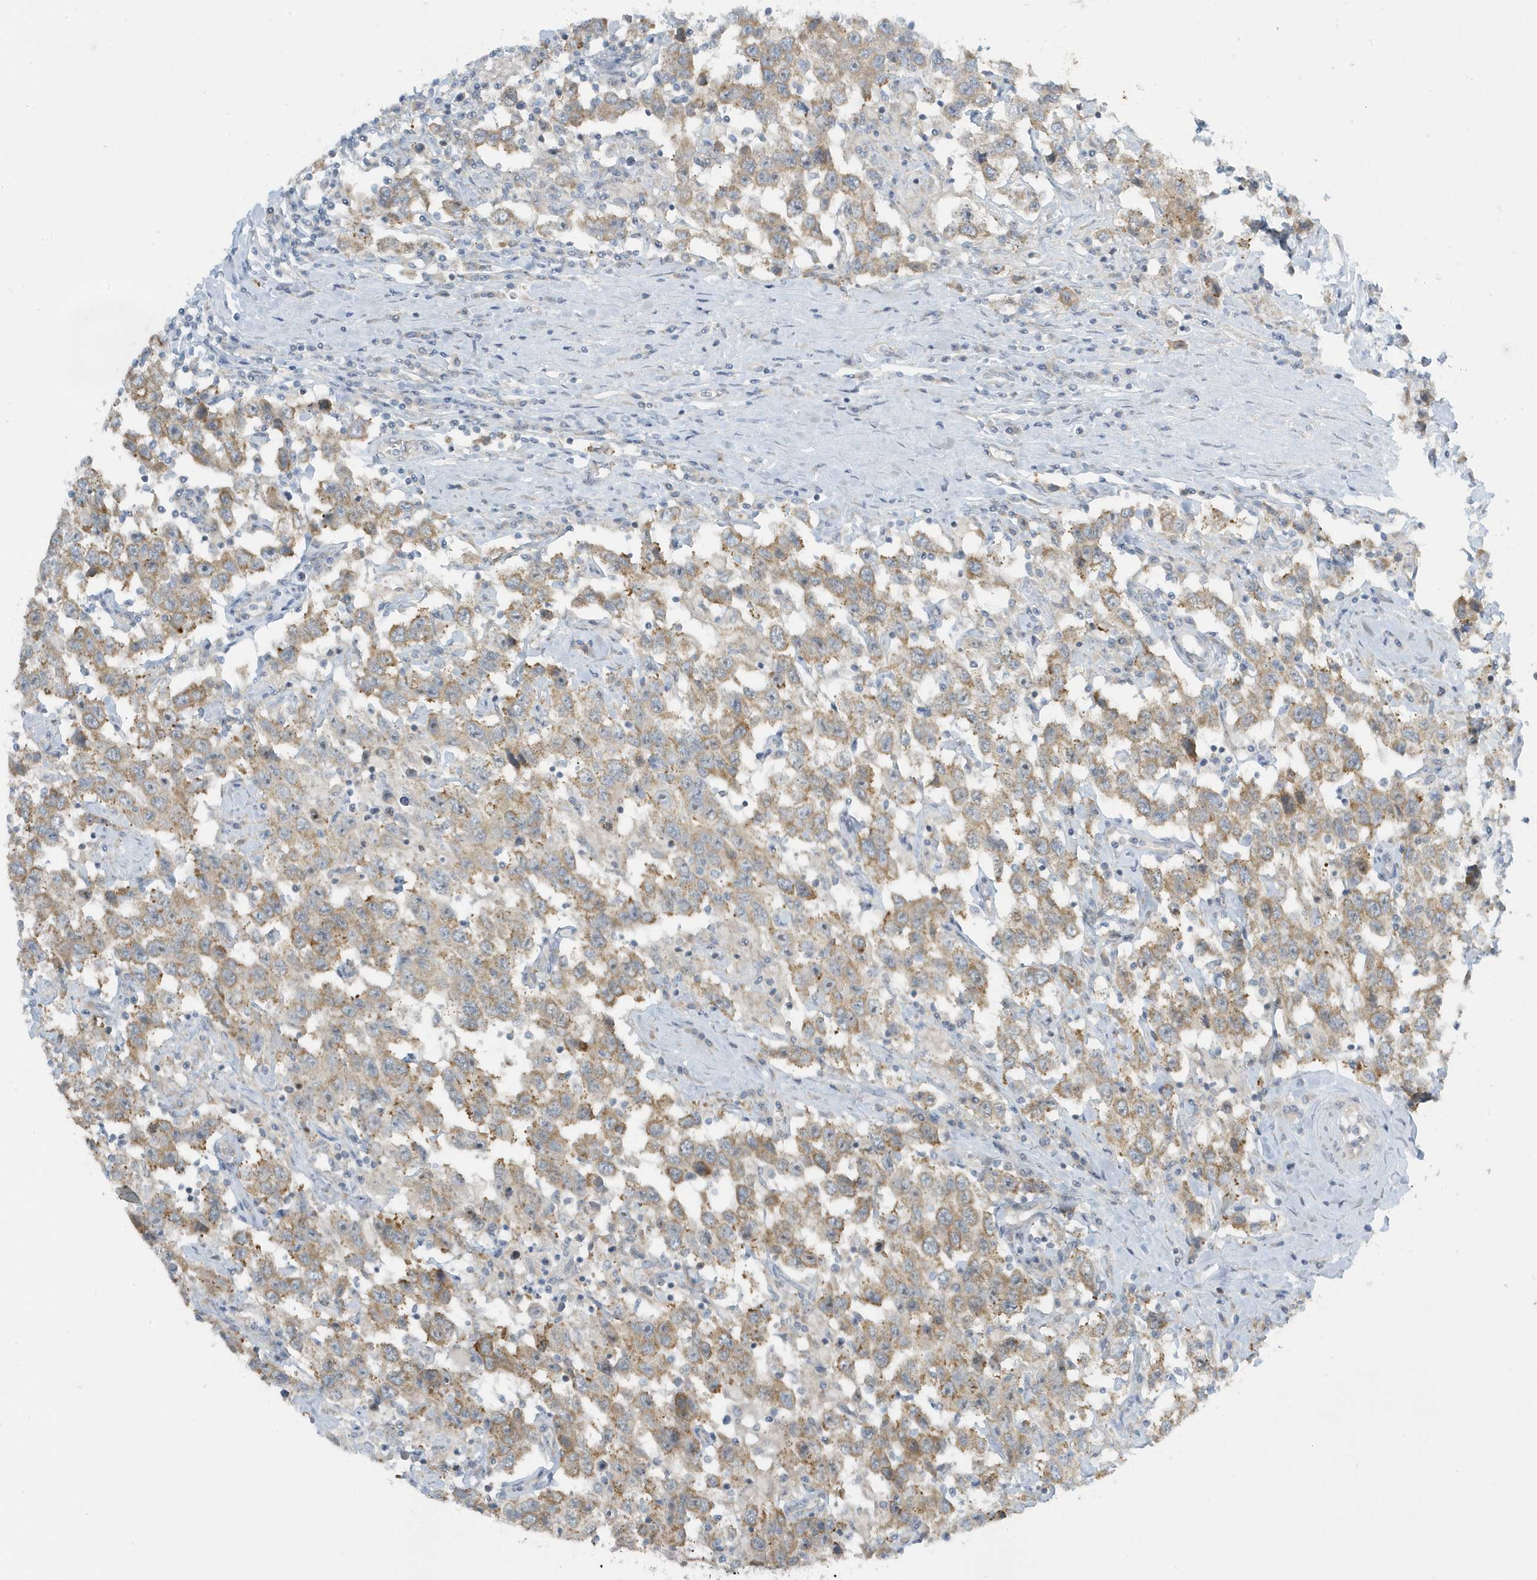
{"staining": {"intensity": "moderate", "quantity": ">75%", "location": "cytoplasmic/membranous"}, "tissue": "testis cancer", "cell_type": "Tumor cells", "image_type": "cancer", "snomed": [{"axis": "morphology", "description": "Seminoma, NOS"}, {"axis": "topography", "description": "Testis"}], "caption": "Testis cancer (seminoma) stained with DAB immunohistochemistry demonstrates medium levels of moderate cytoplasmic/membranous expression in about >75% of tumor cells. (Stains: DAB (3,3'-diaminobenzidine) in brown, nuclei in blue, Microscopy: brightfield microscopy at high magnification).", "gene": "SCN3A", "patient": {"sex": "male", "age": 41}}